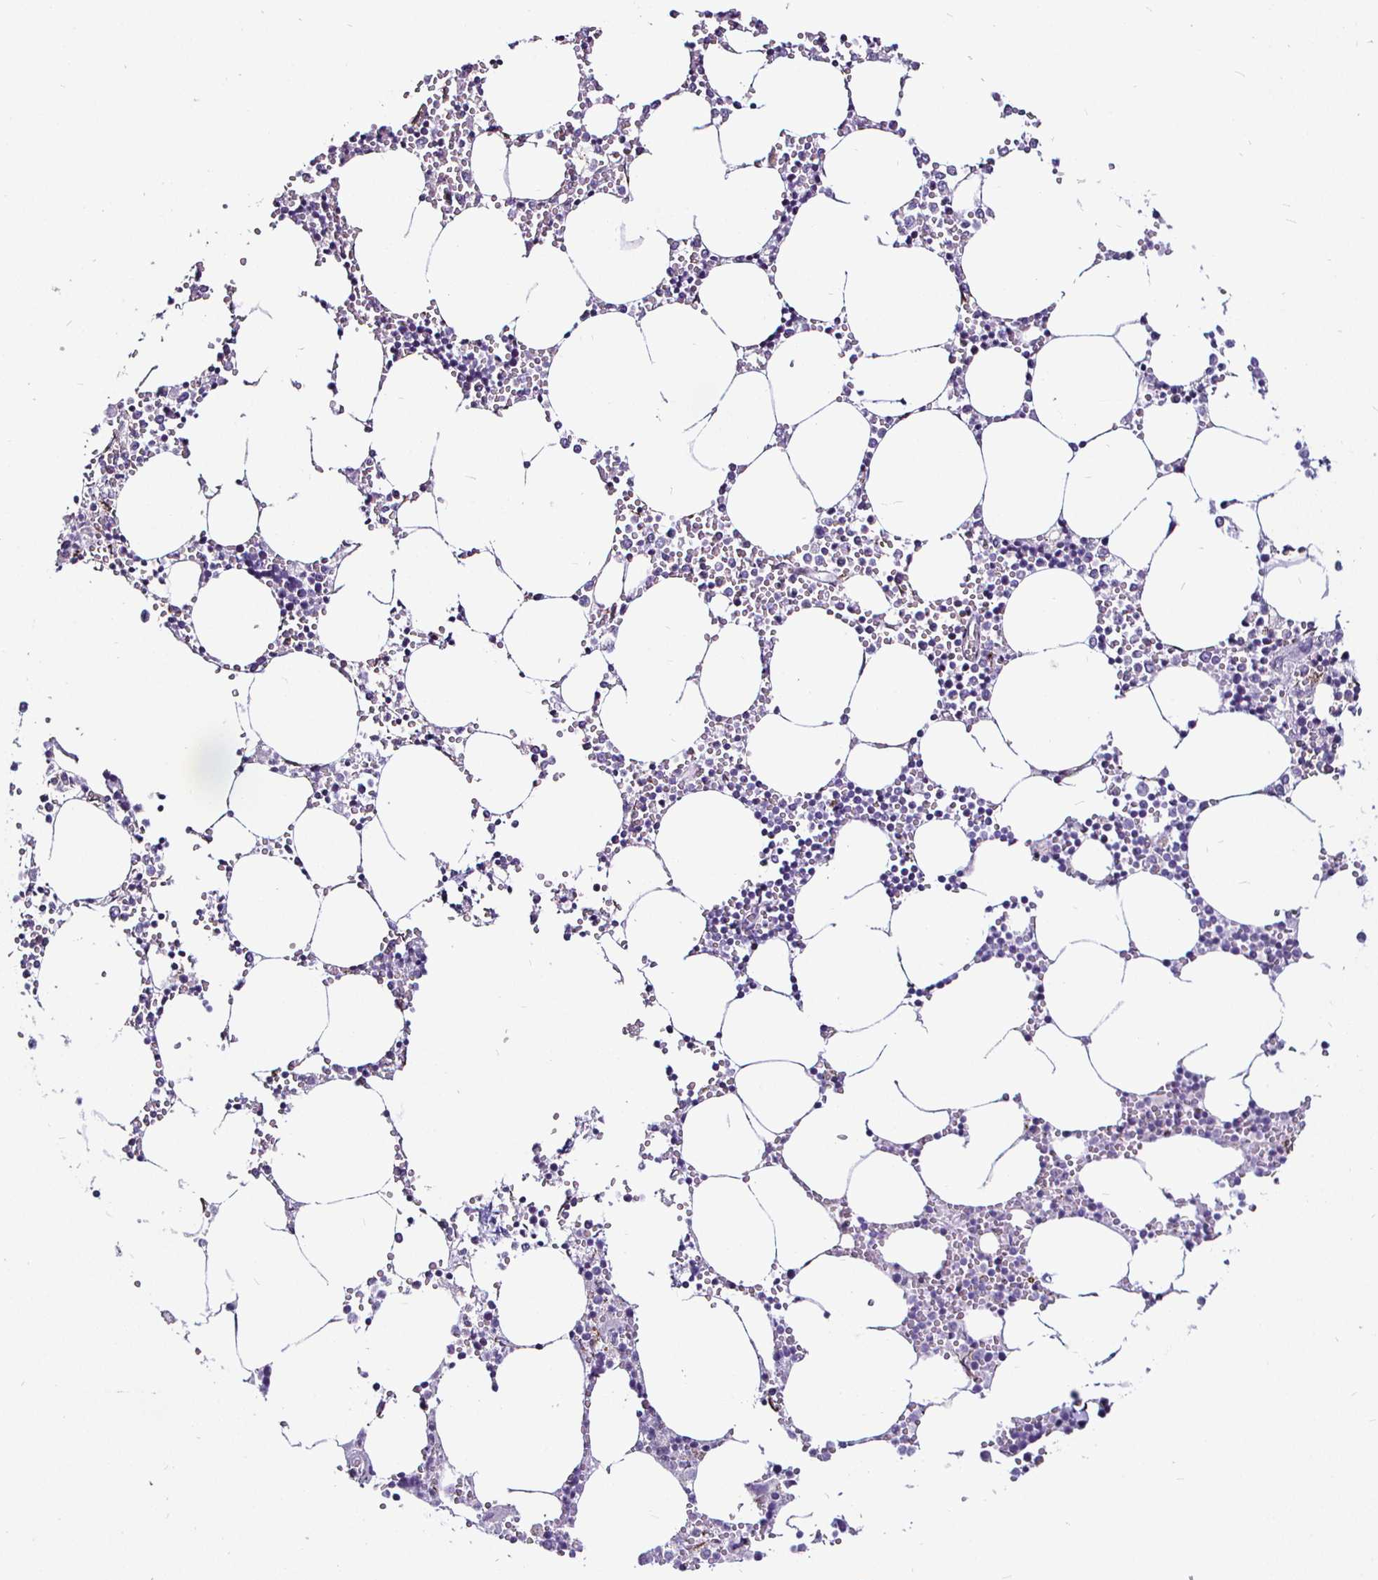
{"staining": {"intensity": "negative", "quantity": "none", "location": "none"}, "tissue": "bone marrow", "cell_type": "Hematopoietic cells", "image_type": "normal", "snomed": [{"axis": "morphology", "description": "Normal tissue, NOS"}, {"axis": "topography", "description": "Bone marrow"}], "caption": "The image shows no significant expression in hematopoietic cells of bone marrow.", "gene": "P4HA2", "patient": {"sex": "male", "age": 54}}